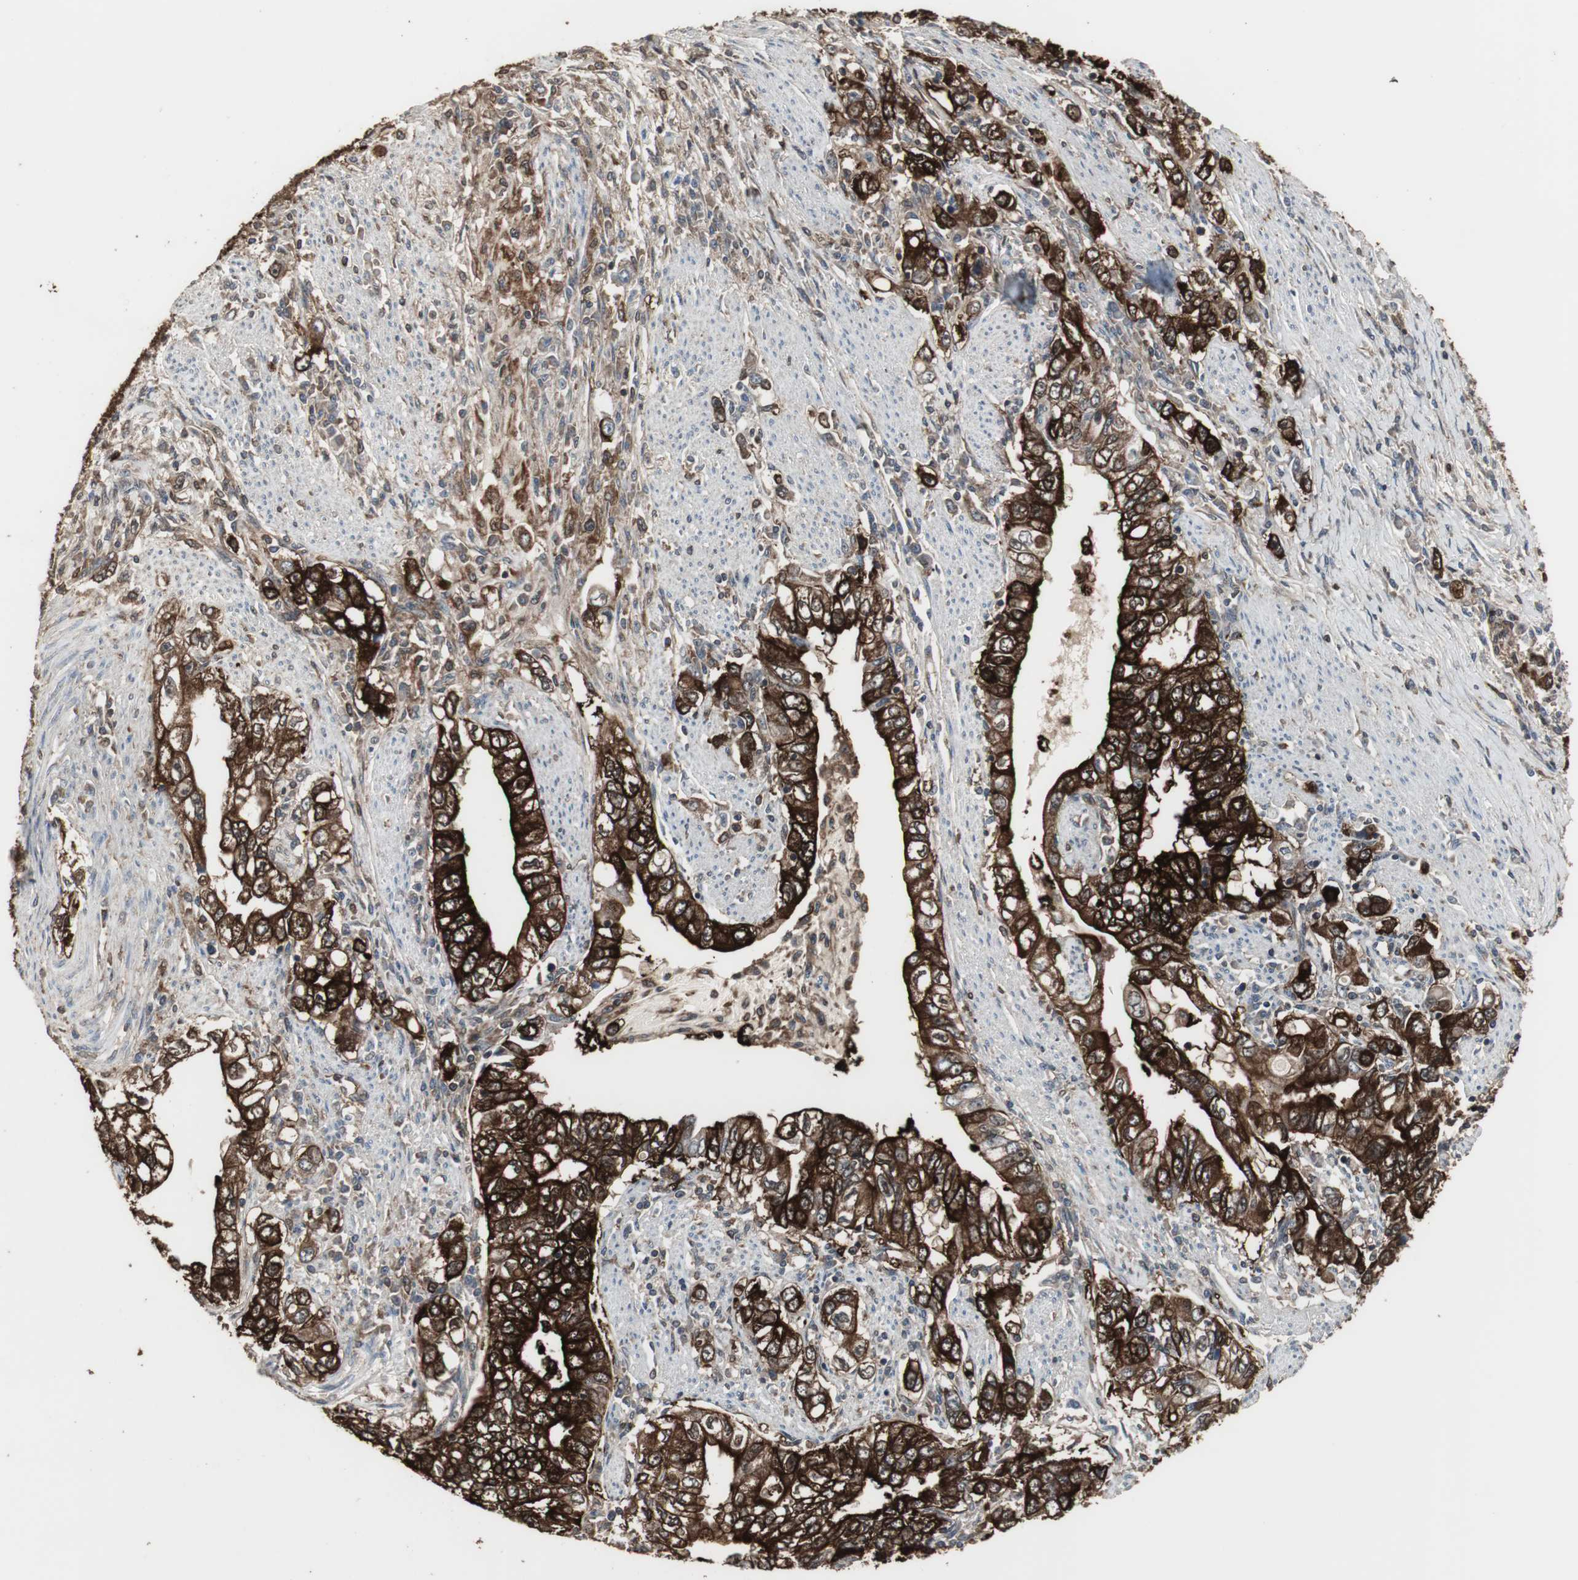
{"staining": {"intensity": "strong", "quantity": ">75%", "location": "cytoplasmic/membranous"}, "tissue": "stomach cancer", "cell_type": "Tumor cells", "image_type": "cancer", "snomed": [{"axis": "morphology", "description": "Adenocarcinoma, NOS"}, {"axis": "topography", "description": "Stomach, lower"}], "caption": "Immunohistochemical staining of adenocarcinoma (stomach) exhibits strong cytoplasmic/membranous protein expression in approximately >75% of tumor cells.", "gene": "HPRT1", "patient": {"sex": "female", "age": 72}}